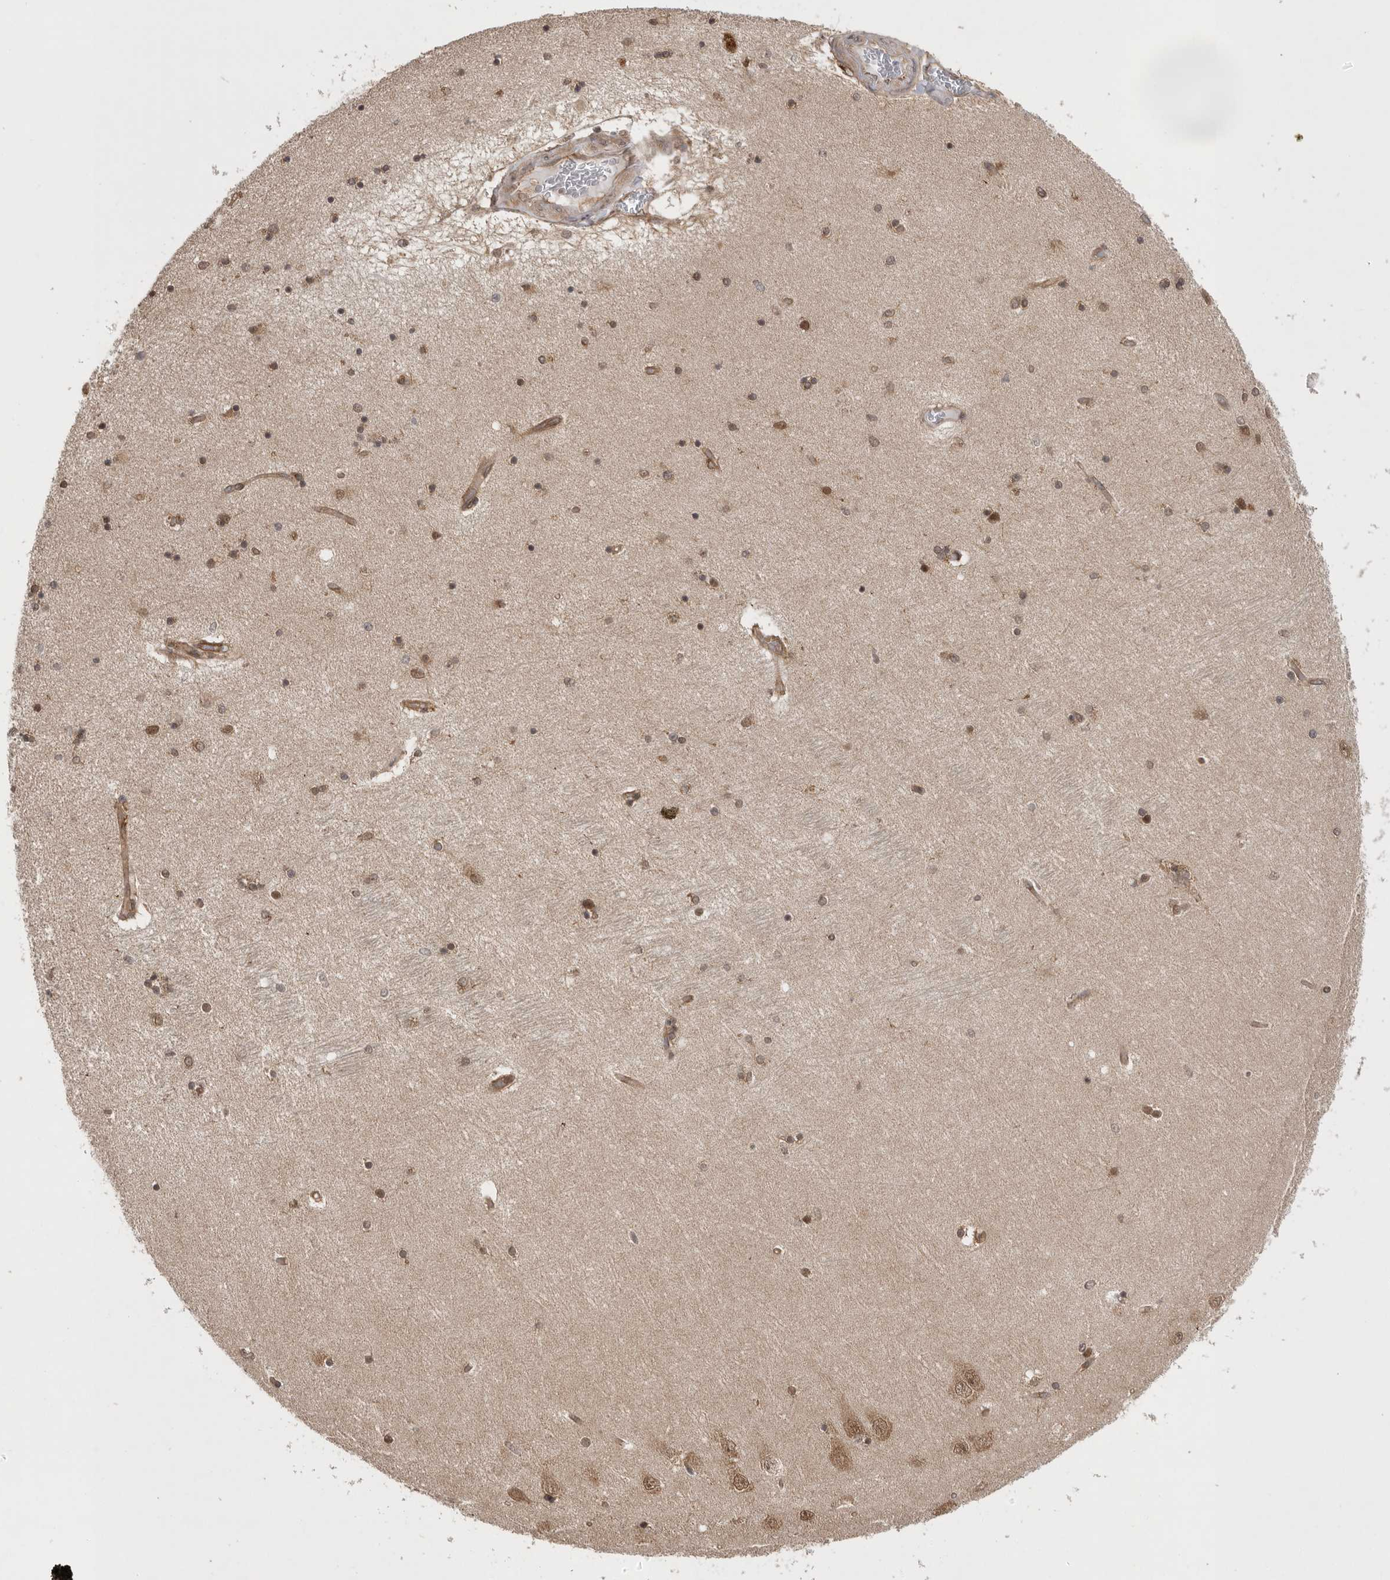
{"staining": {"intensity": "weak", "quantity": ">75%", "location": "cytoplasmic/membranous"}, "tissue": "hippocampus", "cell_type": "Glial cells", "image_type": "normal", "snomed": [{"axis": "morphology", "description": "Normal tissue, NOS"}, {"axis": "topography", "description": "Hippocampus"}], "caption": "Immunohistochemical staining of unremarkable human hippocampus demonstrates weak cytoplasmic/membranous protein expression in approximately >75% of glial cells. (IHC, brightfield microscopy, high magnification).", "gene": "VPS50", "patient": {"sex": "female", "age": 54}}